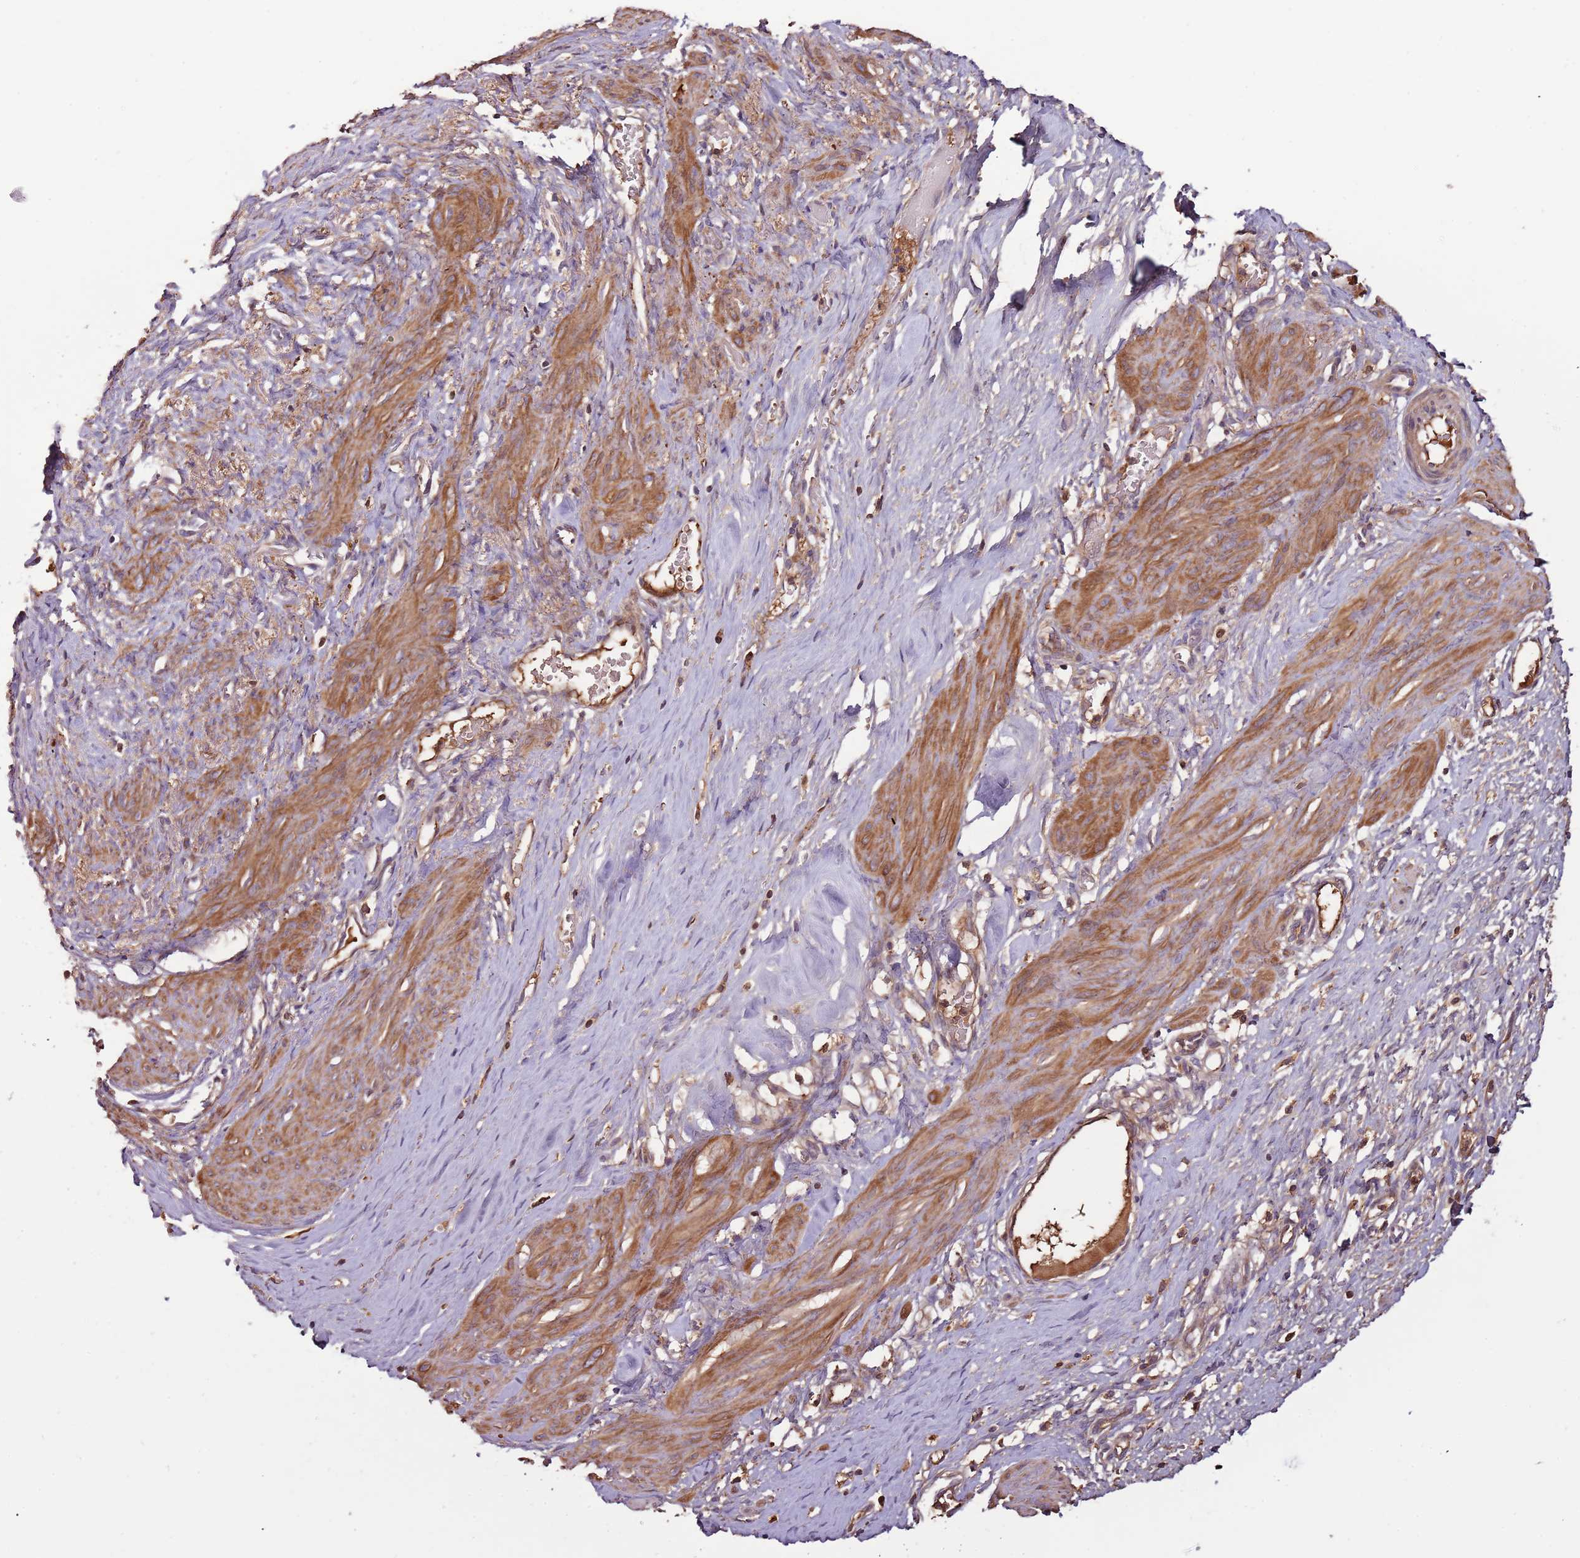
{"staining": {"intensity": "moderate", "quantity": ">75%", "location": "cytoplasmic/membranous"}, "tissue": "smooth muscle", "cell_type": "Smooth muscle cells", "image_type": "normal", "snomed": [{"axis": "morphology", "description": "Normal tissue, NOS"}, {"axis": "topography", "description": "Endometrium"}], "caption": "IHC histopathology image of normal smooth muscle: smooth muscle stained using IHC exhibits medium levels of moderate protein expression localized specifically in the cytoplasmic/membranous of smooth muscle cells, appearing as a cytoplasmic/membranous brown color.", "gene": "DENR", "patient": {"sex": "female", "age": 33}}